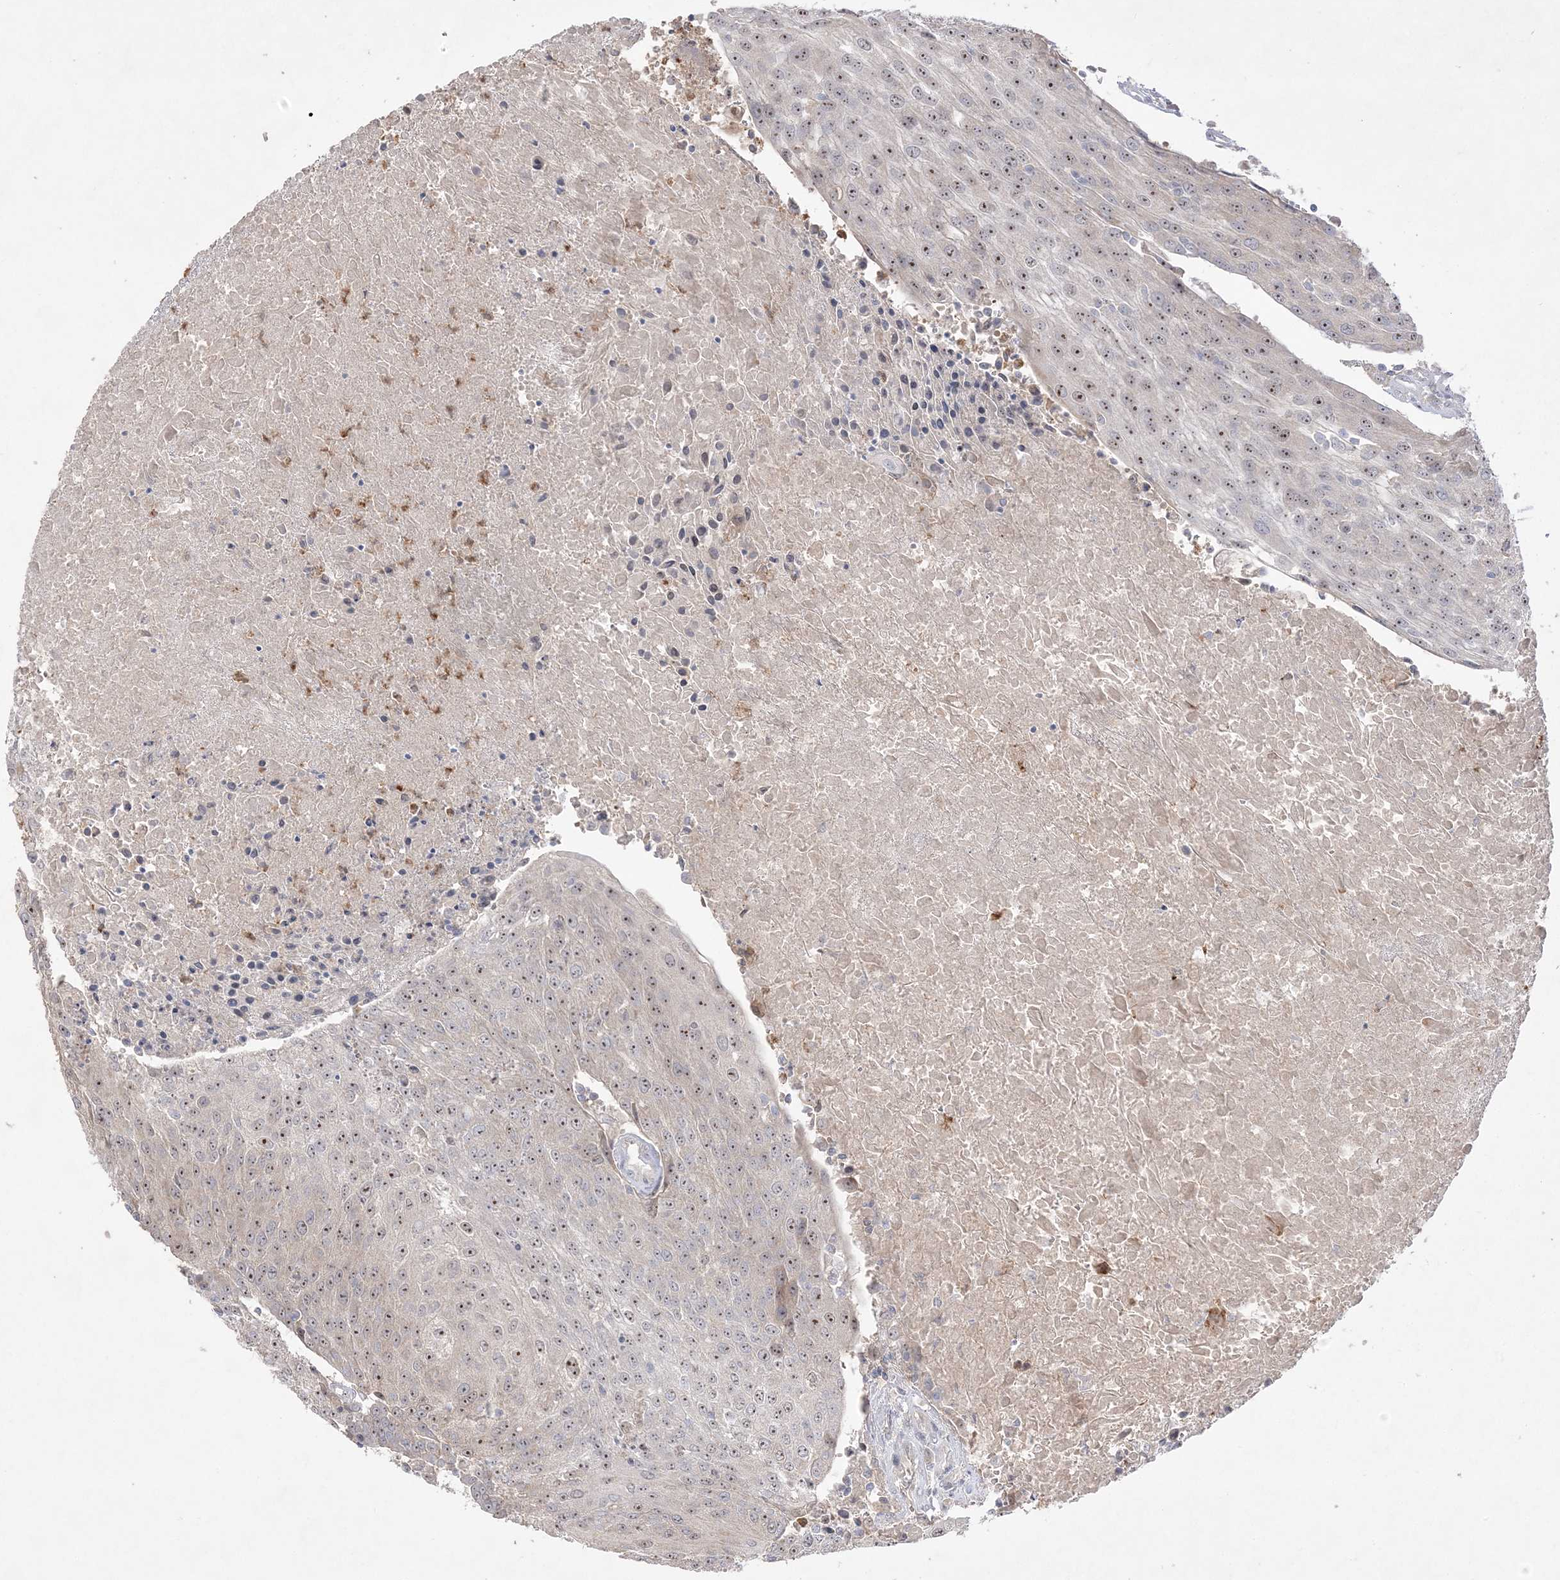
{"staining": {"intensity": "strong", "quantity": ">75%", "location": "nuclear"}, "tissue": "urothelial cancer", "cell_type": "Tumor cells", "image_type": "cancer", "snomed": [{"axis": "morphology", "description": "Urothelial carcinoma, High grade"}, {"axis": "topography", "description": "Urinary bladder"}], "caption": "Tumor cells display strong nuclear positivity in approximately >75% of cells in urothelial carcinoma (high-grade).", "gene": "NOP16", "patient": {"sex": "female", "age": 85}}